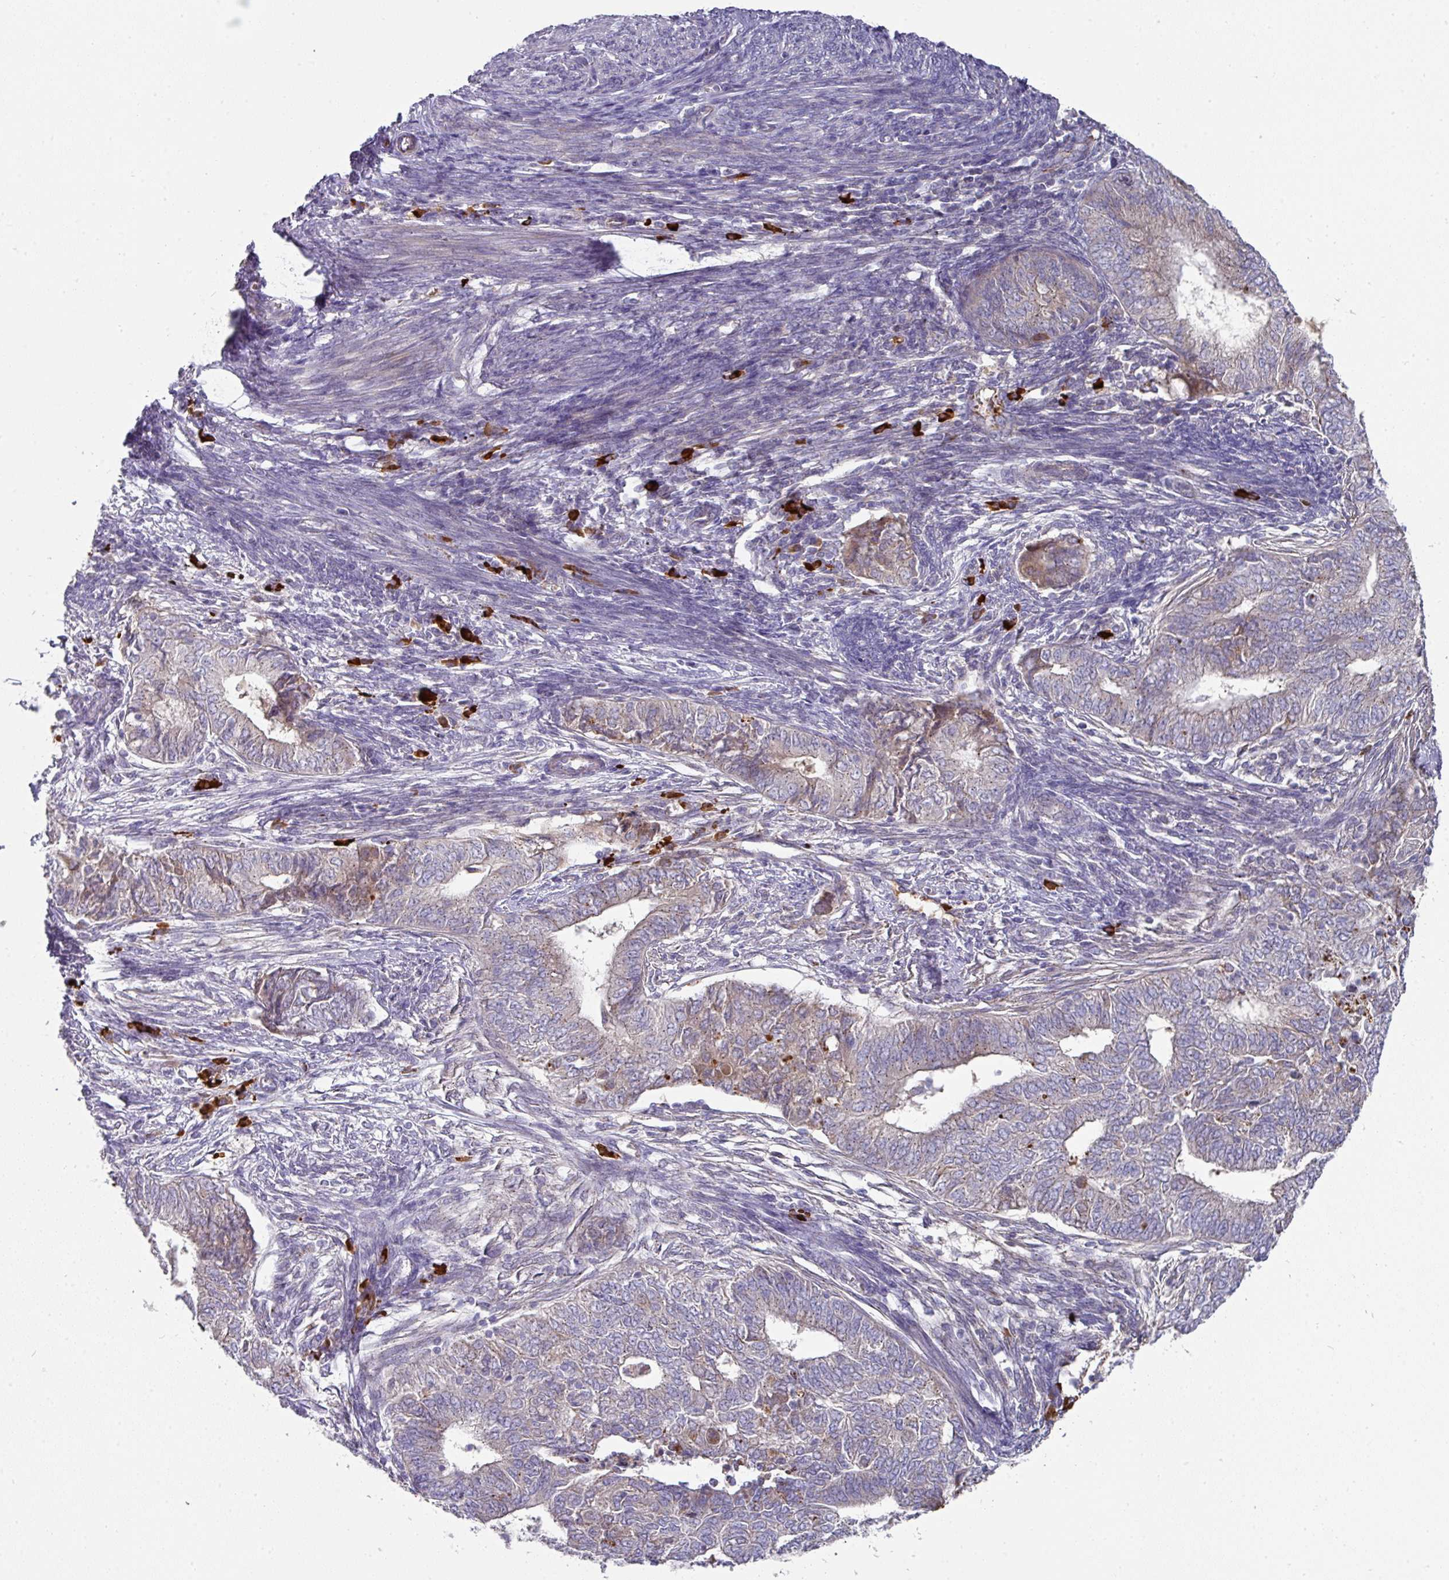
{"staining": {"intensity": "weak", "quantity": "25%-75%", "location": "cytoplasmic/membranous"}, "tissue": "endometrial cancer", "cell_type": "Tumor cells", "image_type": "cancer", "snomed": [{"axis": "morphology", "description": "Adenocarcinoma, NOS"}, {"axis": "topography", "description": "Endometrium"}], "caption": "This photomicrograph reveals endometrial cancer (adenocarcinoma) stained with immunohistochemistry (IHC) to label a protein in brown. The cytoplasmic/membranous of tumor cells show weak positivity for the protein. Nuclei are counter-stained blue.", "gene": "IL4R", "patient": {"sex": "female", "age": 62}}